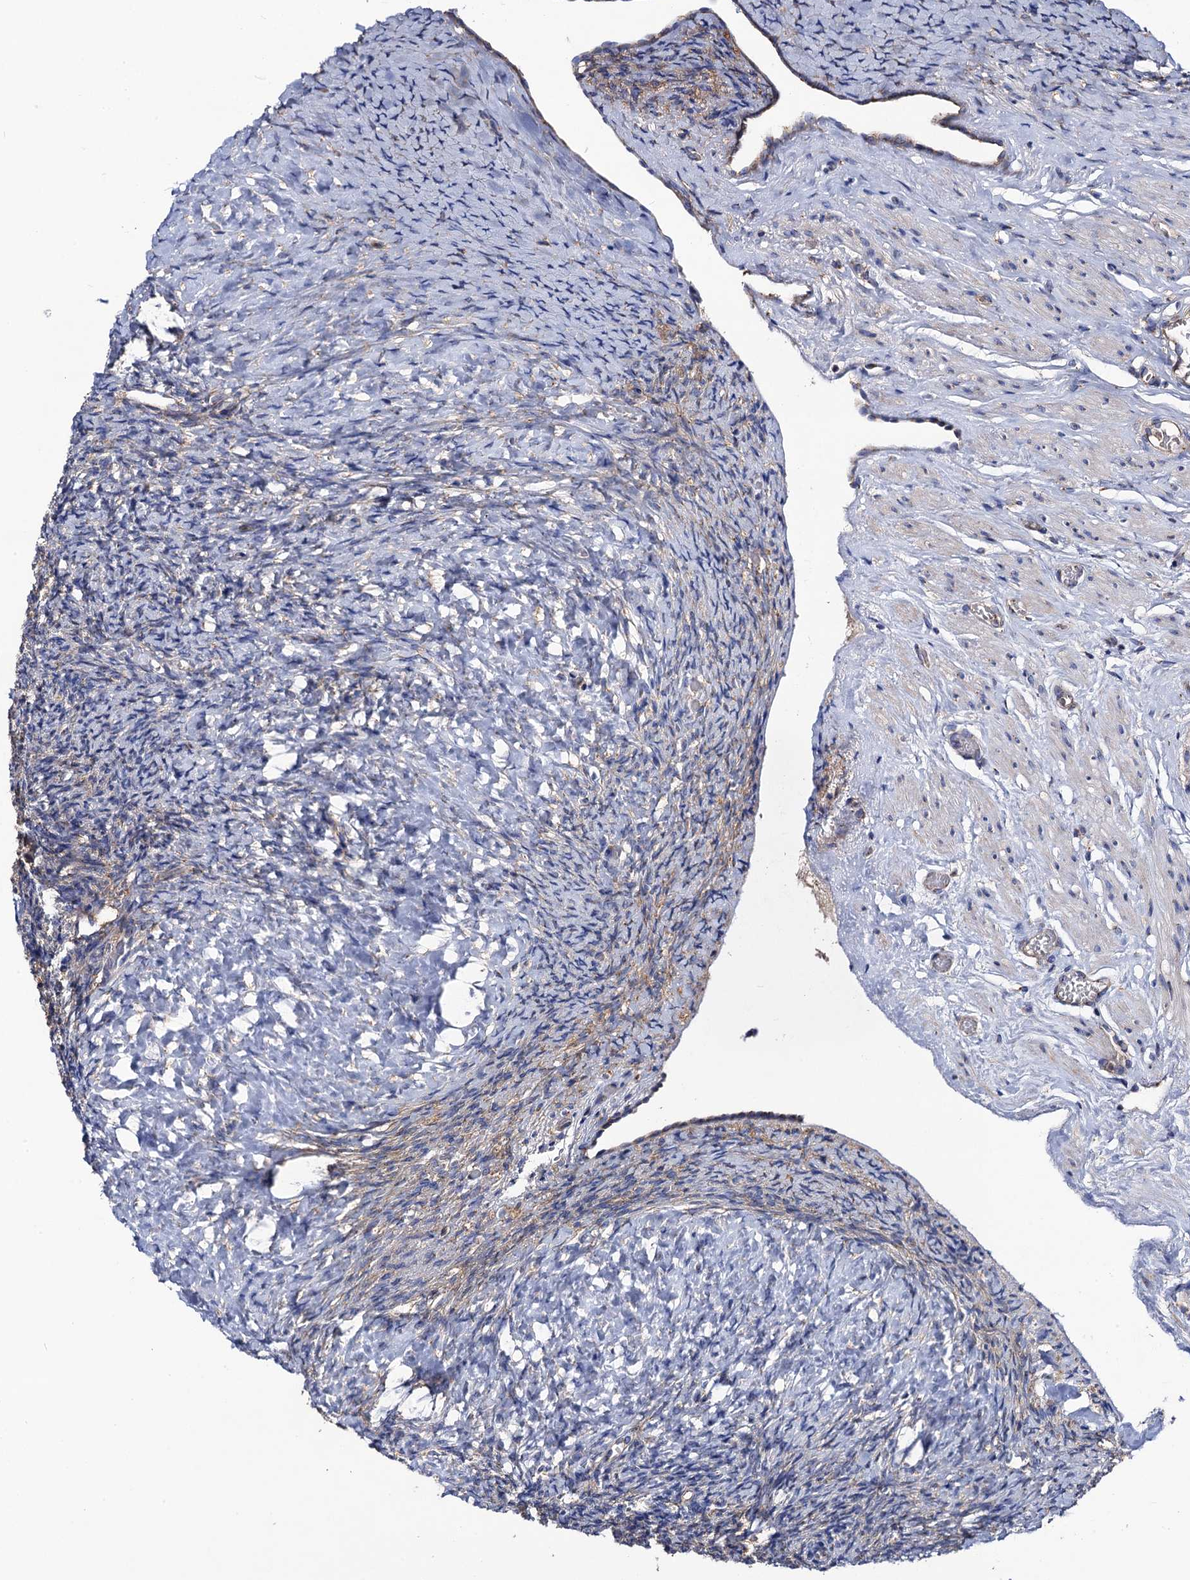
{"staining": {"intensity": "moderate", "quantity": "<25%", "location": "cytoplasmic/membranous"}, "tissue": "ovary", "cell_type": "Ovarian stroma cells", "image_type": "normal", "snomed": [{"axis": "morphology", "description": "Normal tissue, NOS"}, {"axis": "topography", "description": "Ovary"}], "caption": "Immunohistochemistry of benign human ovary reveals low levels of moderate cytoplasmic/membranous positivity in approximately <25% of ovarian stroma cells. (DAB (3,3'-diaminobenzidine) IHC with brightfield microscopy, high magnification).", "gene": "DYDC1", "patient": {"sex": "female", "age": 41}}